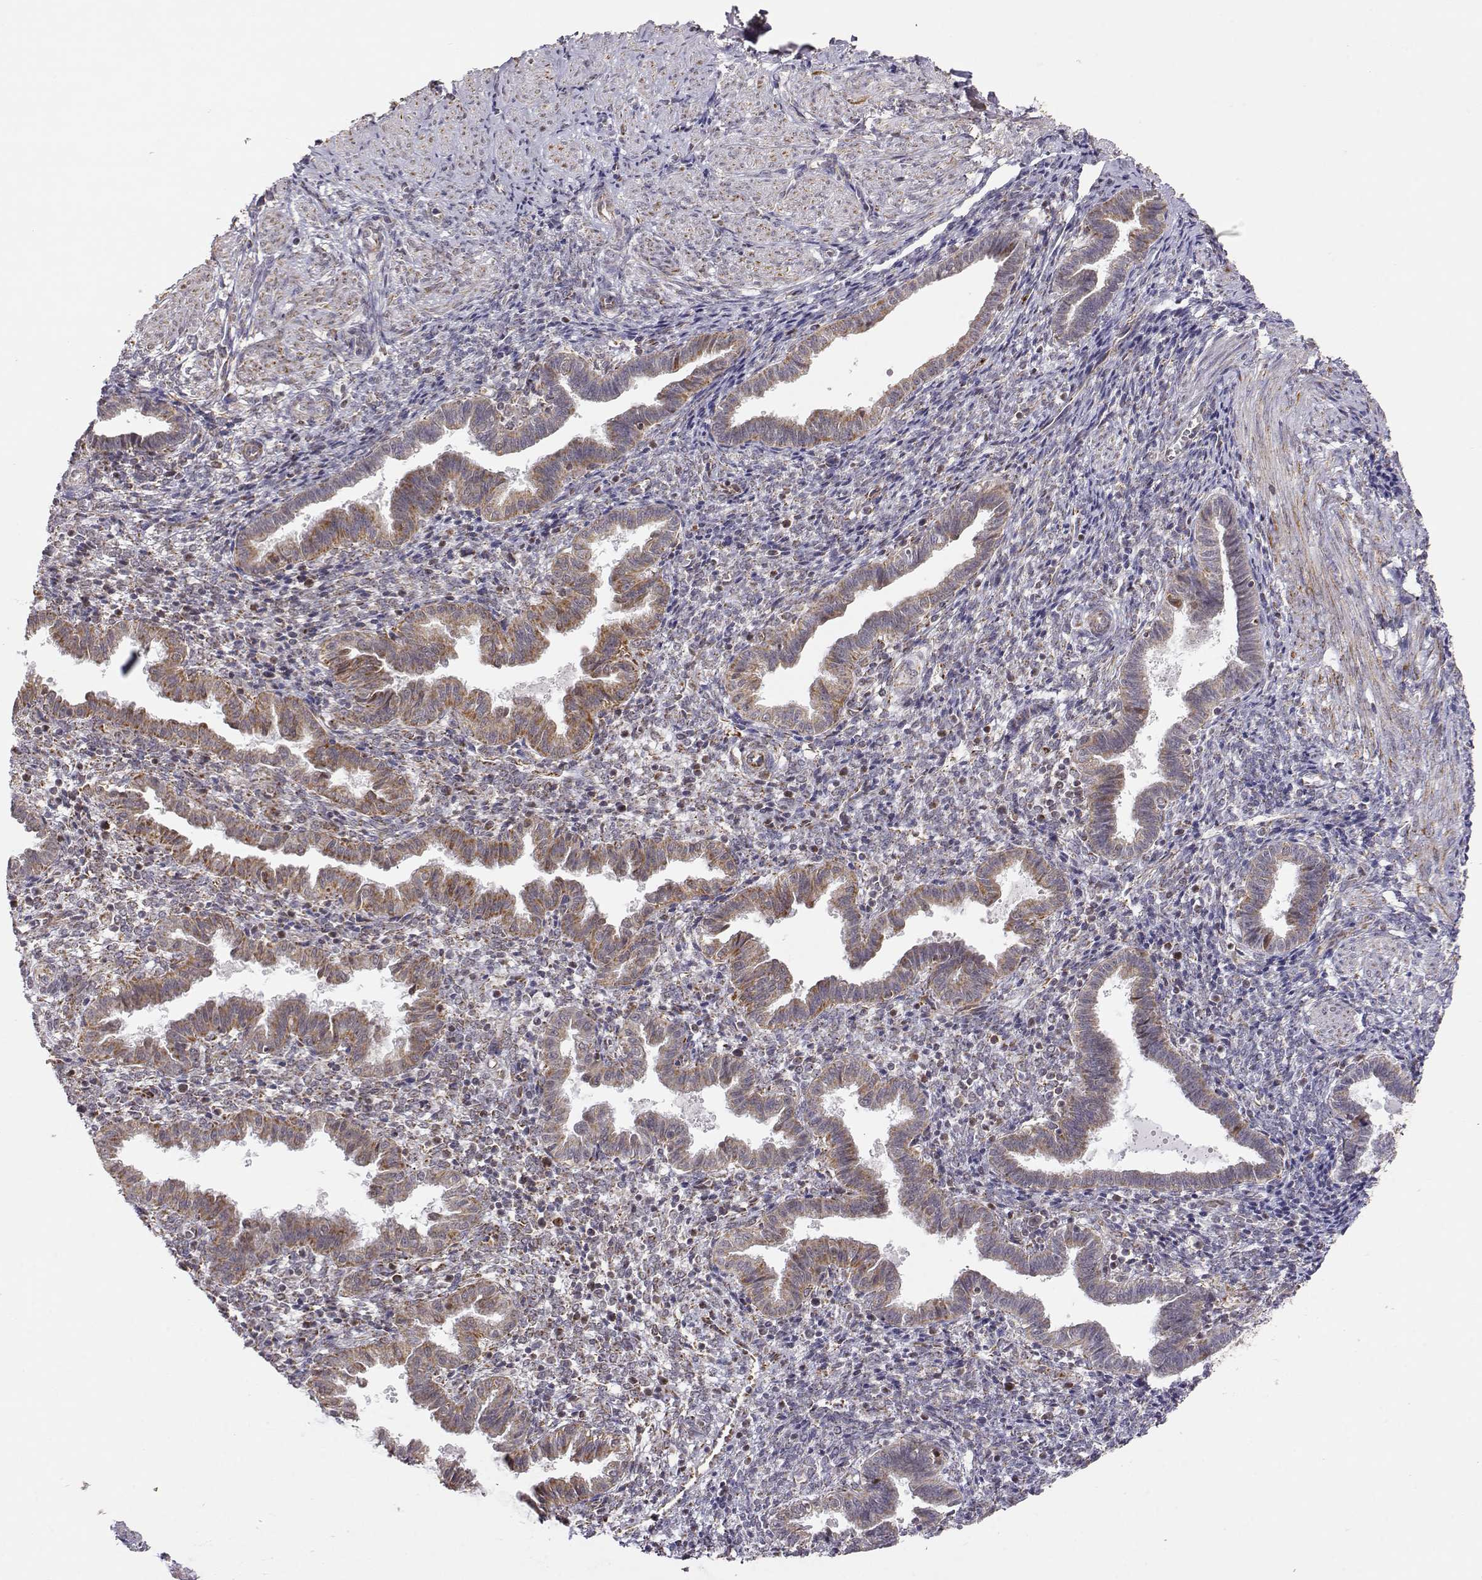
{"staining": {"intensity": "moderate", "quantity": "25%-75%", "location": "cytoplasmic/membranous"}, "tissue": "endometrium", "cell_type": "Cells in endometrial stroma", "image_type": "normal", "snomed": [{"axis": "morphology", "description": "Normal tissue, NOS"}, {"axis": "topography", "description": "Endometrium"}], "caption": "Immunohistochemistry (IHC) of benign endometrium reveals medium levels of moderate cytoplasmic/membranous positivity in approximately 25%-75% of cells in endometrial stroma.", "gene": "EXOG", "patient": {"sex": "female", "age": 37}}